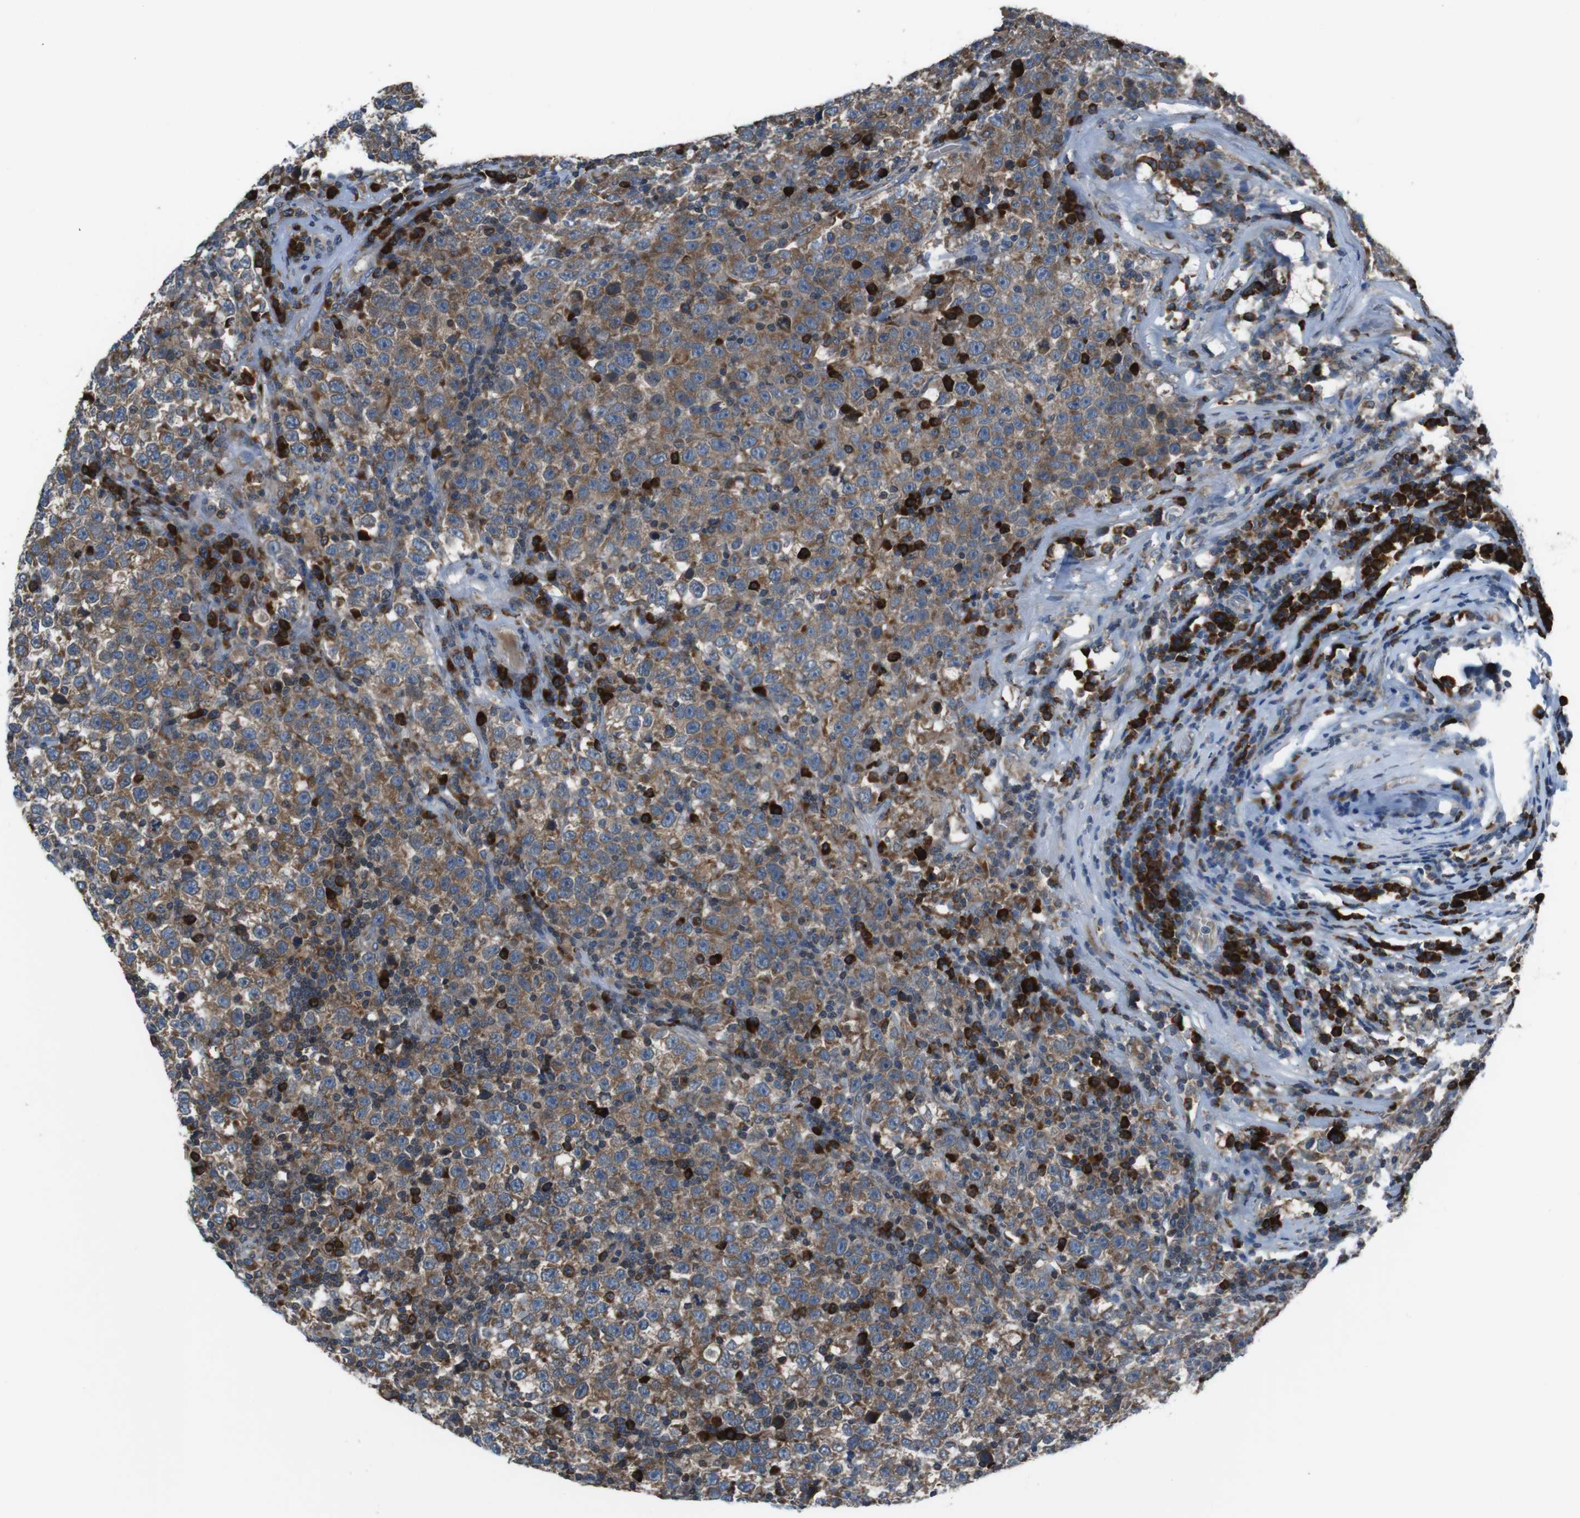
{"staining": {"intensity": "moderate", "quantity": ">75%", "location": "cytoplasmic/membranous"}, "tissue": "testis cancer", "cell_type": "Tumor cells", "image_type": "cancer", "snomed": [{"axis": "morphology", "description": "Seminoma, NOS"}, {"axis": "topography", "description": "Testis"}], "caption": "This photomicrograph reveals immunohistochemistry staining of human seminoma (testis), with medium moderate cytoplasmic/membranous expression in approximately >75% of tumor cells.", "gene": "SSR3", "patient": {"sex": "male", "age": 43}}